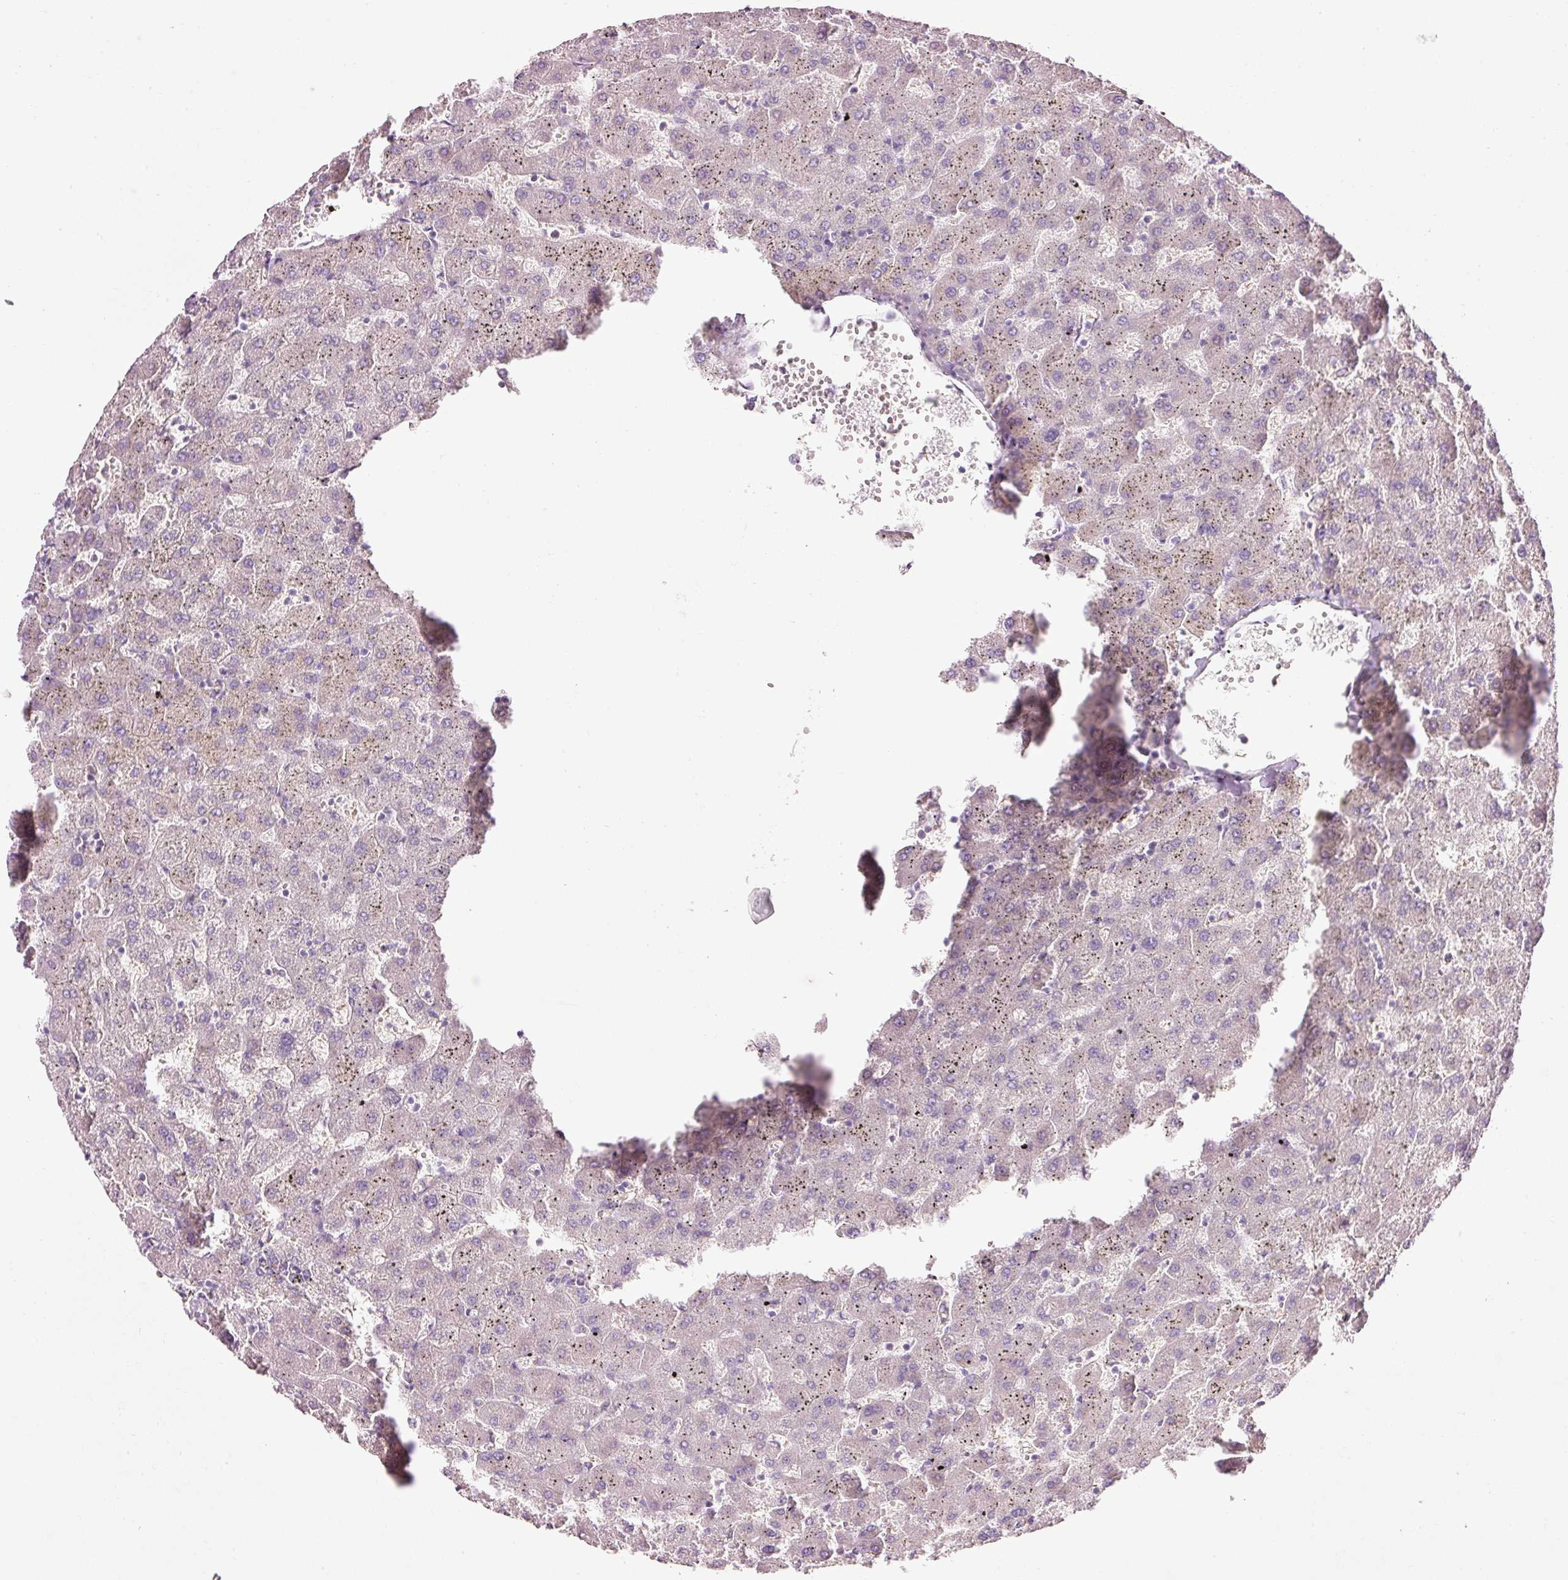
{"staining": {"intensity": "weak", "quantity": "<25%", "location": "cytoplasmic/membranous"}, "tissue": "liver", "cell_type": "Cholangiocytes", "image_type": "normal", "snomed": [{"axis": "morphology", "description": "Normal tissue, NOS"}, {"axis": "topography", "description": "Liver"}], "caption": "IHC photomicrograph of normal liver: human liver stained with DAB reveals no significant protein positivity in cholangiocytes.", "gene": "DHRS11", "patient": {"sex": "female", "age": 63}}